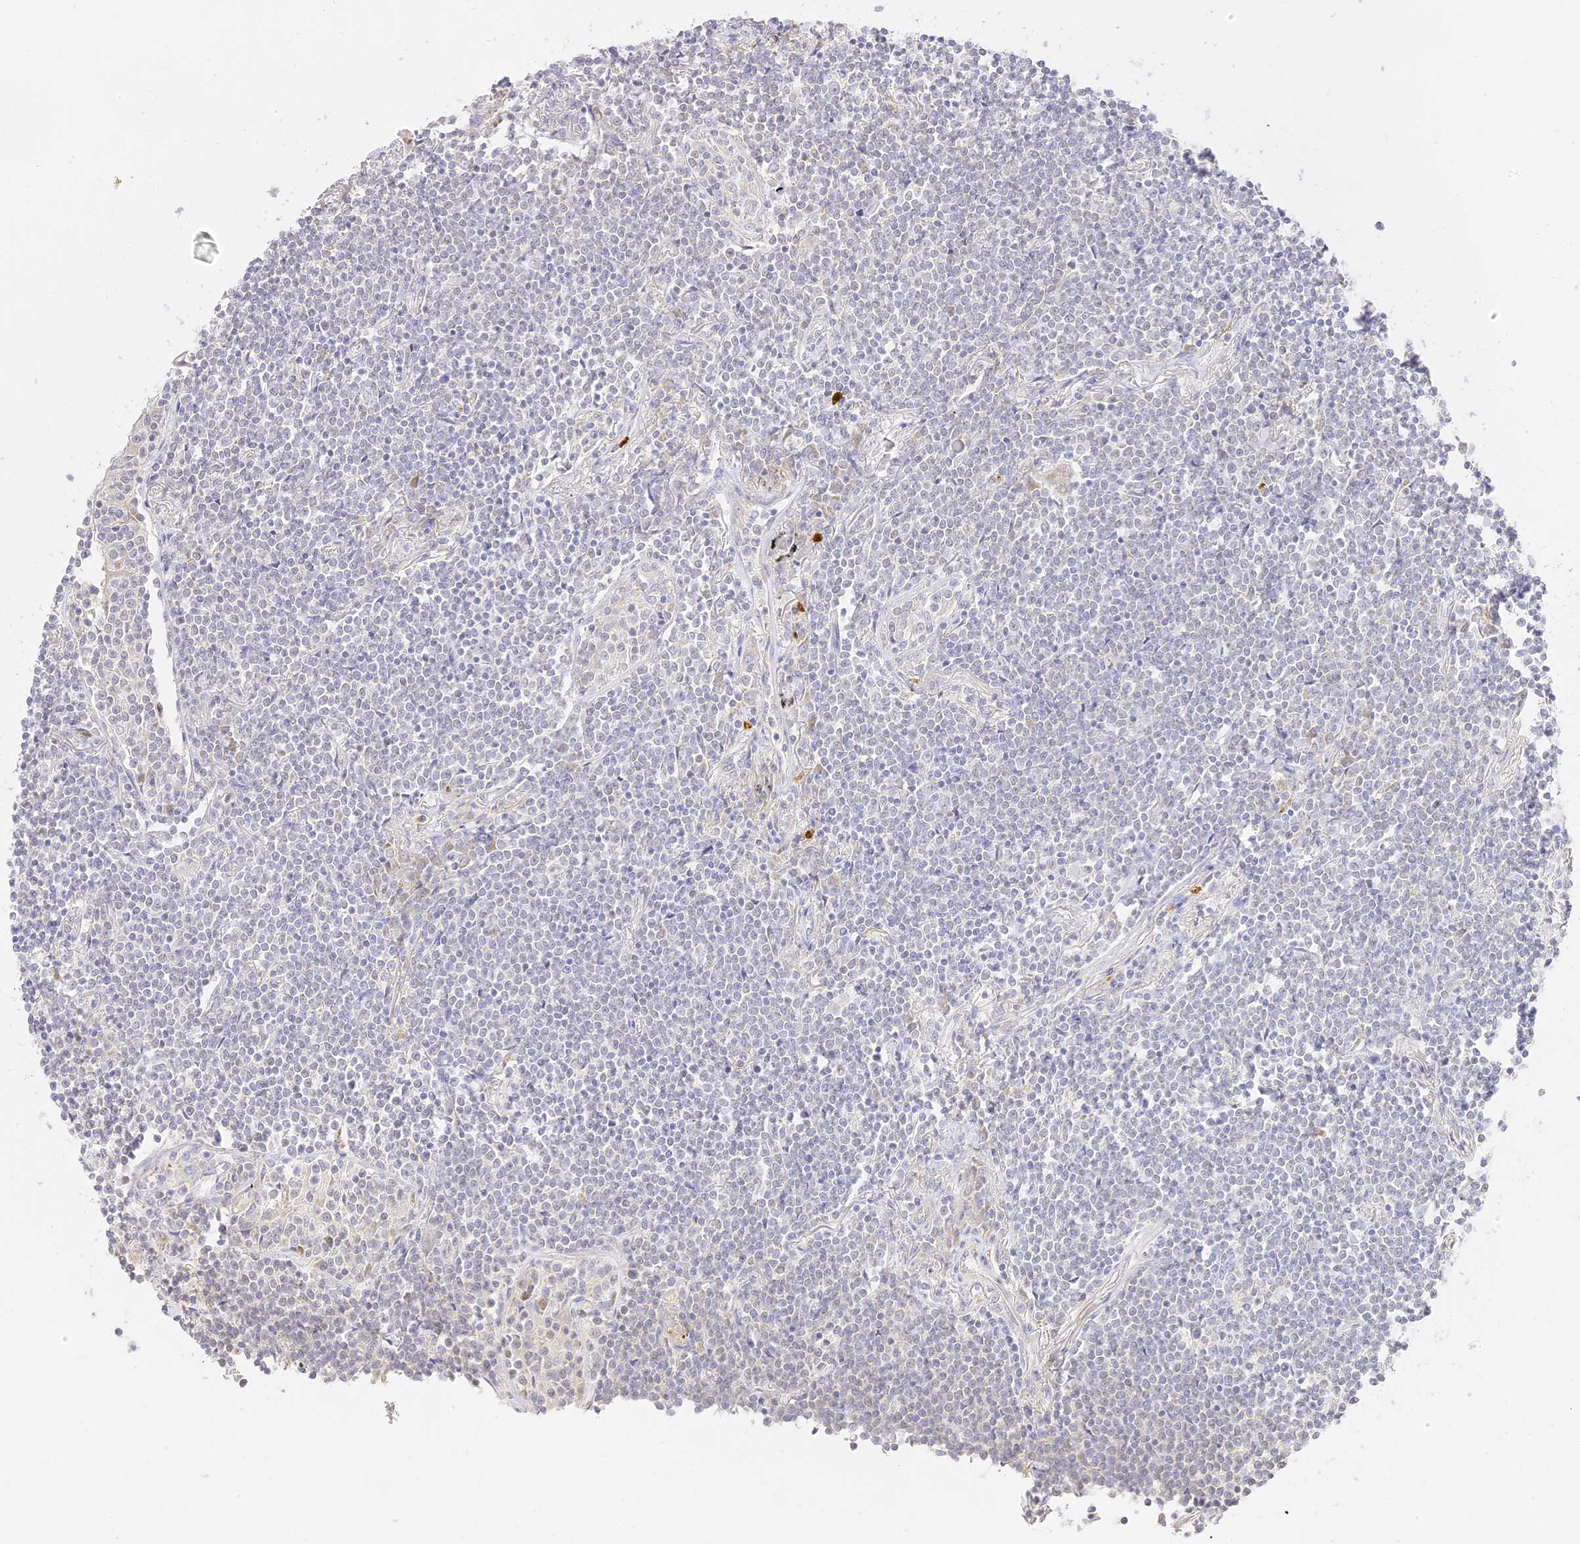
{"staining": {"intensity": "negative", "quantity": "none", "location": "none"}, "tissue": "lymphoma", "cell_type": "Tumor cells", "image_type": "cancer", "snomed": [{"axis": "morphology", "description": "Malignant lymphoma, non-Hodgkin's type, Low grade"}, {"axis": "topography", "description": "Lung"}], "caption": "DAB immunohistochemical staining of human lymphoma reveals no significant positivity in tumor cells.", "gene": "LRRC15", "patient": {"sex": "female", "age": 71}}